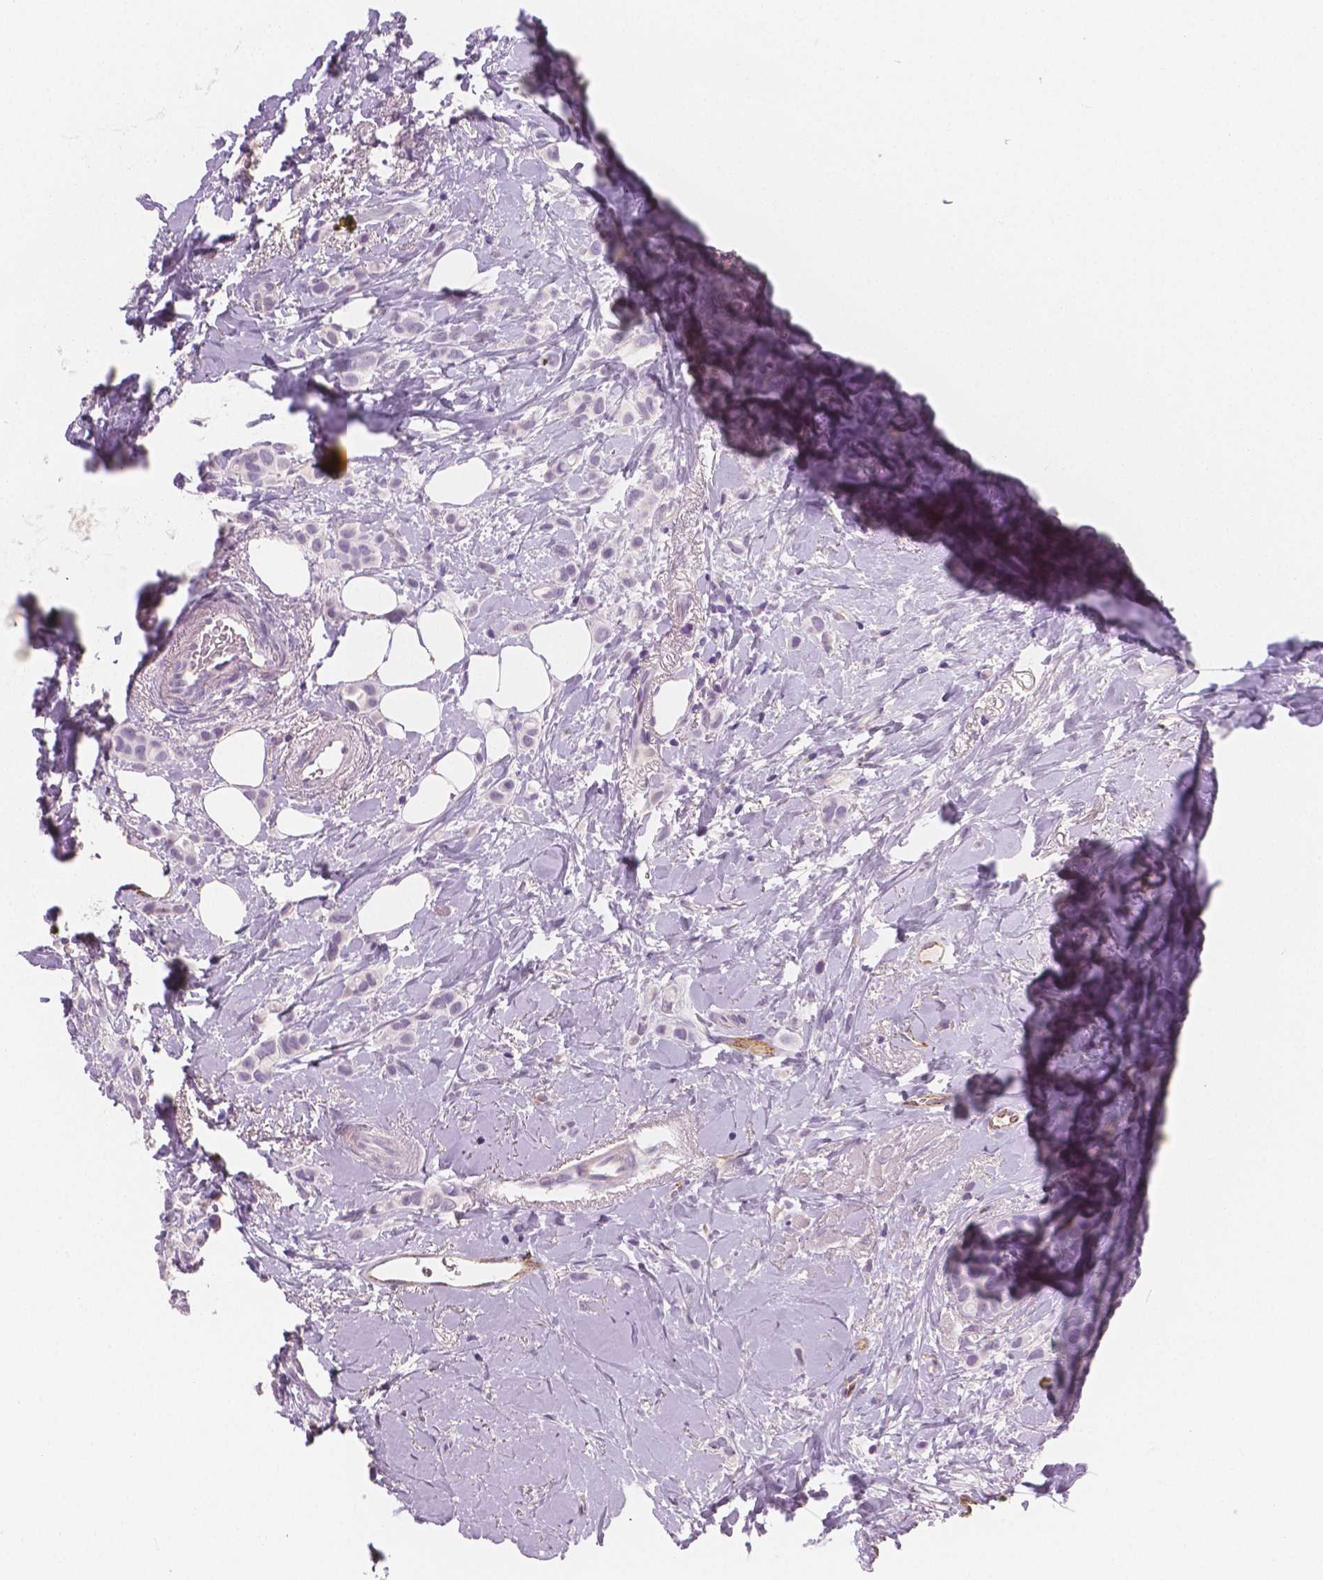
{"staining": {"intensity": "negative", "quantity": "none", "location": "none"}, "tissue": "breast cancer", "cell_type": "Tumor cells", "image_type": "cancer", "snomed": [{"axis": "morphology", "description": "Lobular carcinoma"}, {"axis": "topography", "description": "Breast"}], "caption": "Tumor cells show no significant expression in breast cancer (lobular carcinoma).", "gene": "TSPAN7", "patient": {"sex": "female", "age": 66}}